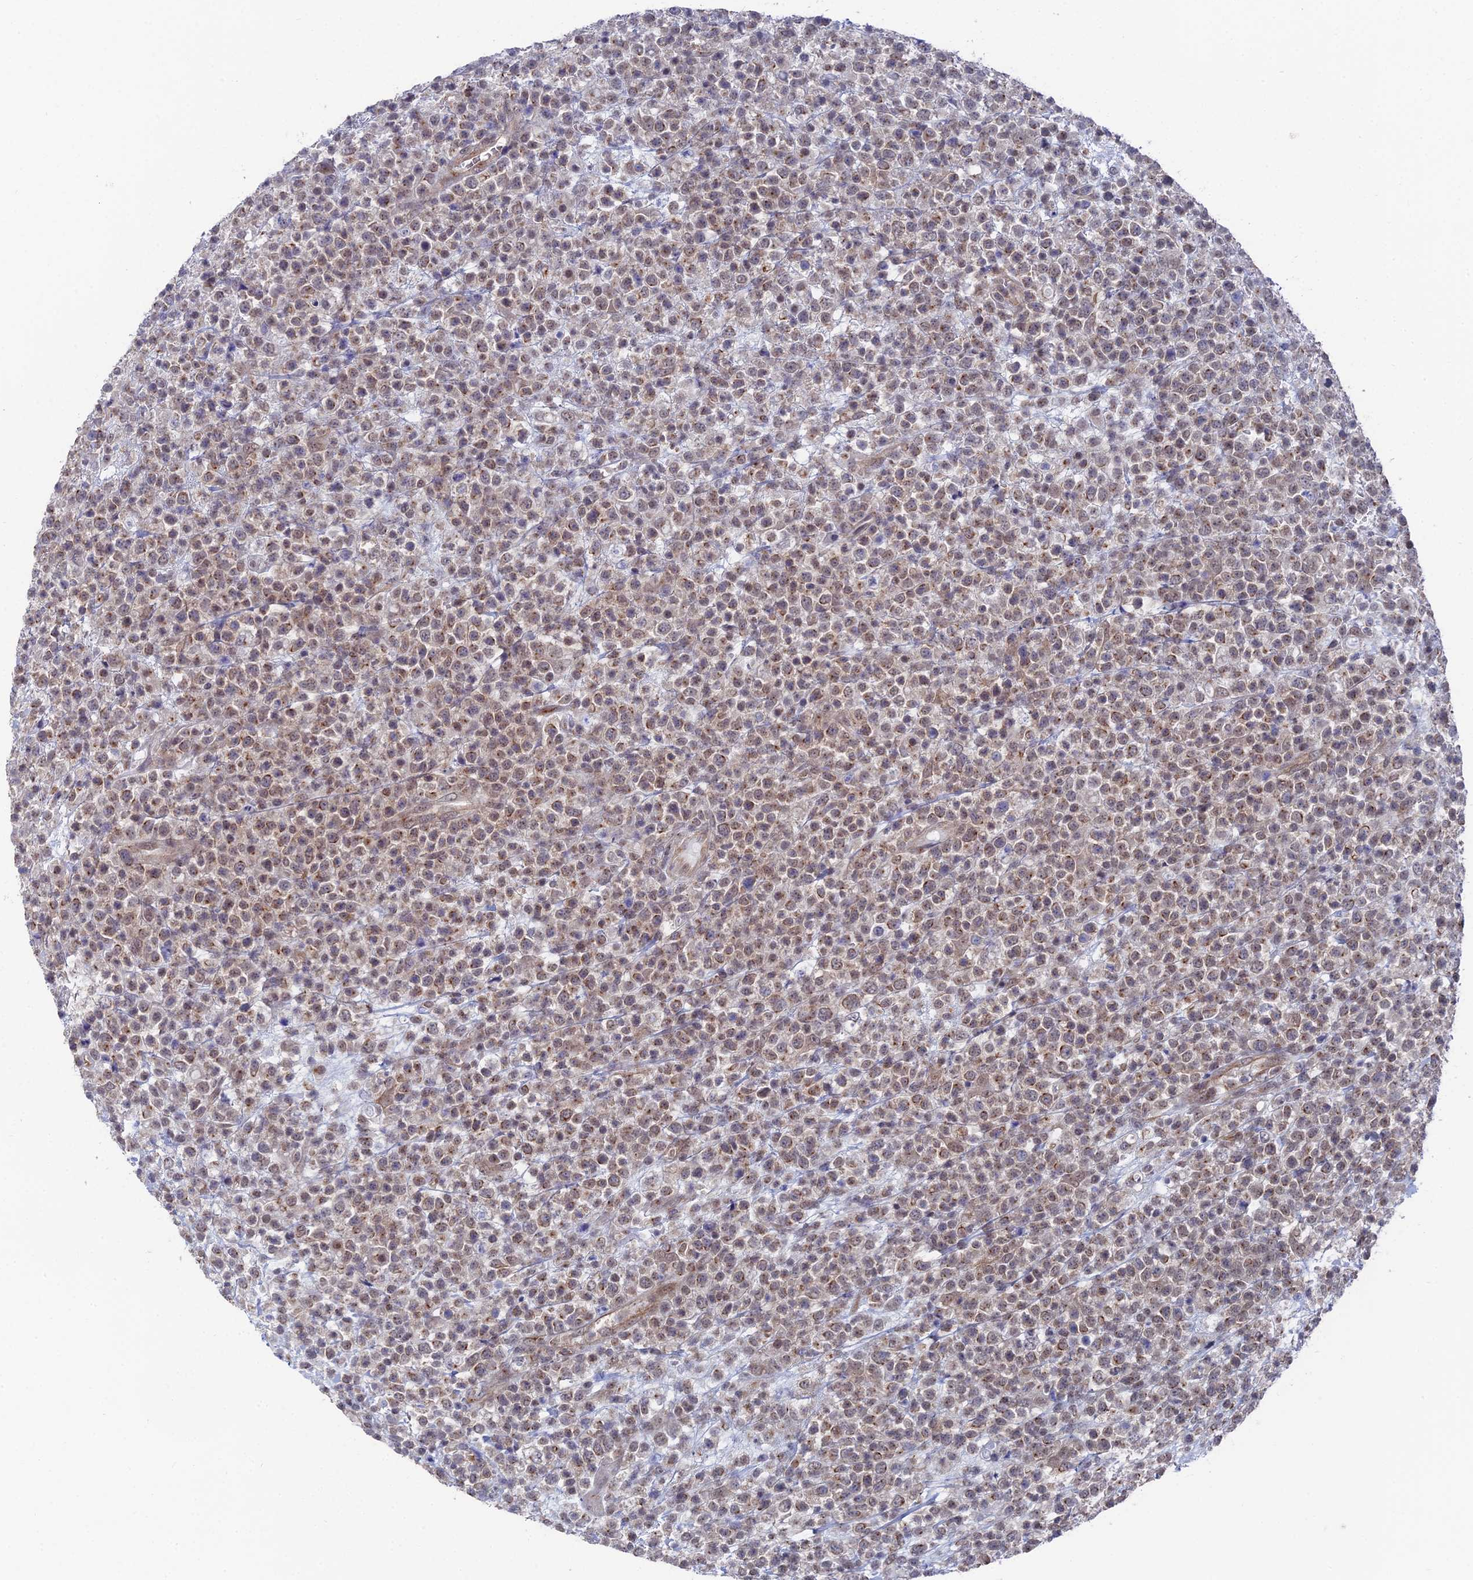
{"staining": {"intensity": "weak", "quantity": "25%-75%", "location": "cytoplasmic/membranous,nuclear"}, "tissue": "lymphoma", "cell_type": "Tumor cells", "image_type": "cancer", "snomed": [{"axis": "morphology", "description": "Malignant lymphoma, non-Hodgkin's type, High grade"}, {"axis": "topography", "description": "Colon"}], "caption": "Immunohistochemical staining of human lymphoma shows low levels of weak cytoplasmic/membranous and nuclear protein positivity in approximately 25%-75% of tumor cells.", "gene": "FHIP2A", "patient": {"sex": "female", "age": 53}}